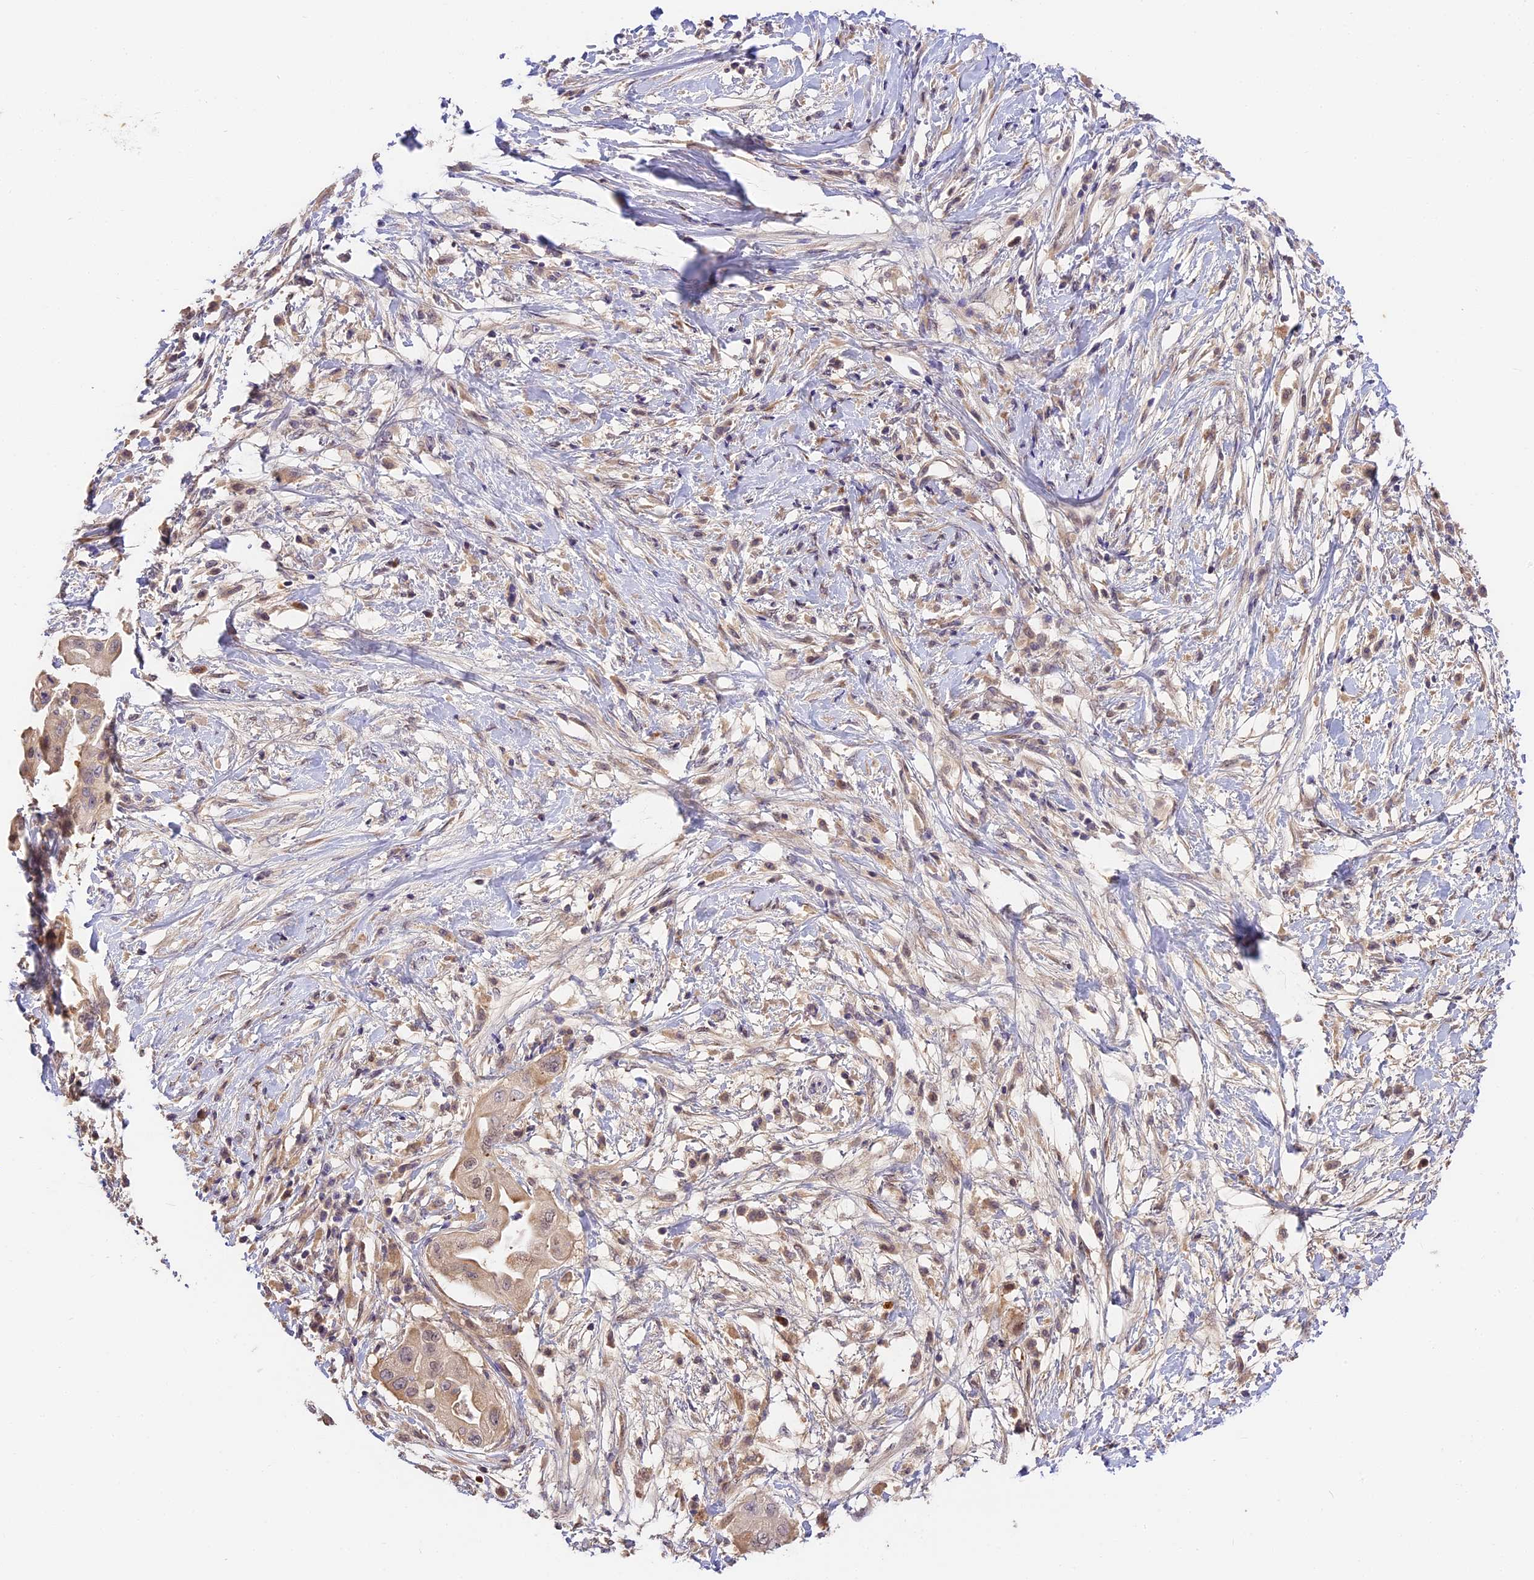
{"staining": {"intensity": "weak", "quantity": "25%-75%", "location": "cytoplasmic/membranous"}, "tissue": "pancreatic cancer", "cell_type": "Tumor cells", "image_type": "cancer", "snomed": [{"axis": "morphology", "description": "Adenocarcinoma, NOS"}, {"axis": "topography", "description": "Pancreas"}], "caption": "A brown stain labels weak cytoplasmic/membranous expression of a protein in human adenocarcinoma (pancreatic) tumor cells.", "gene": "BSCL2", "patient": {"sex": "male", "age": 68}}